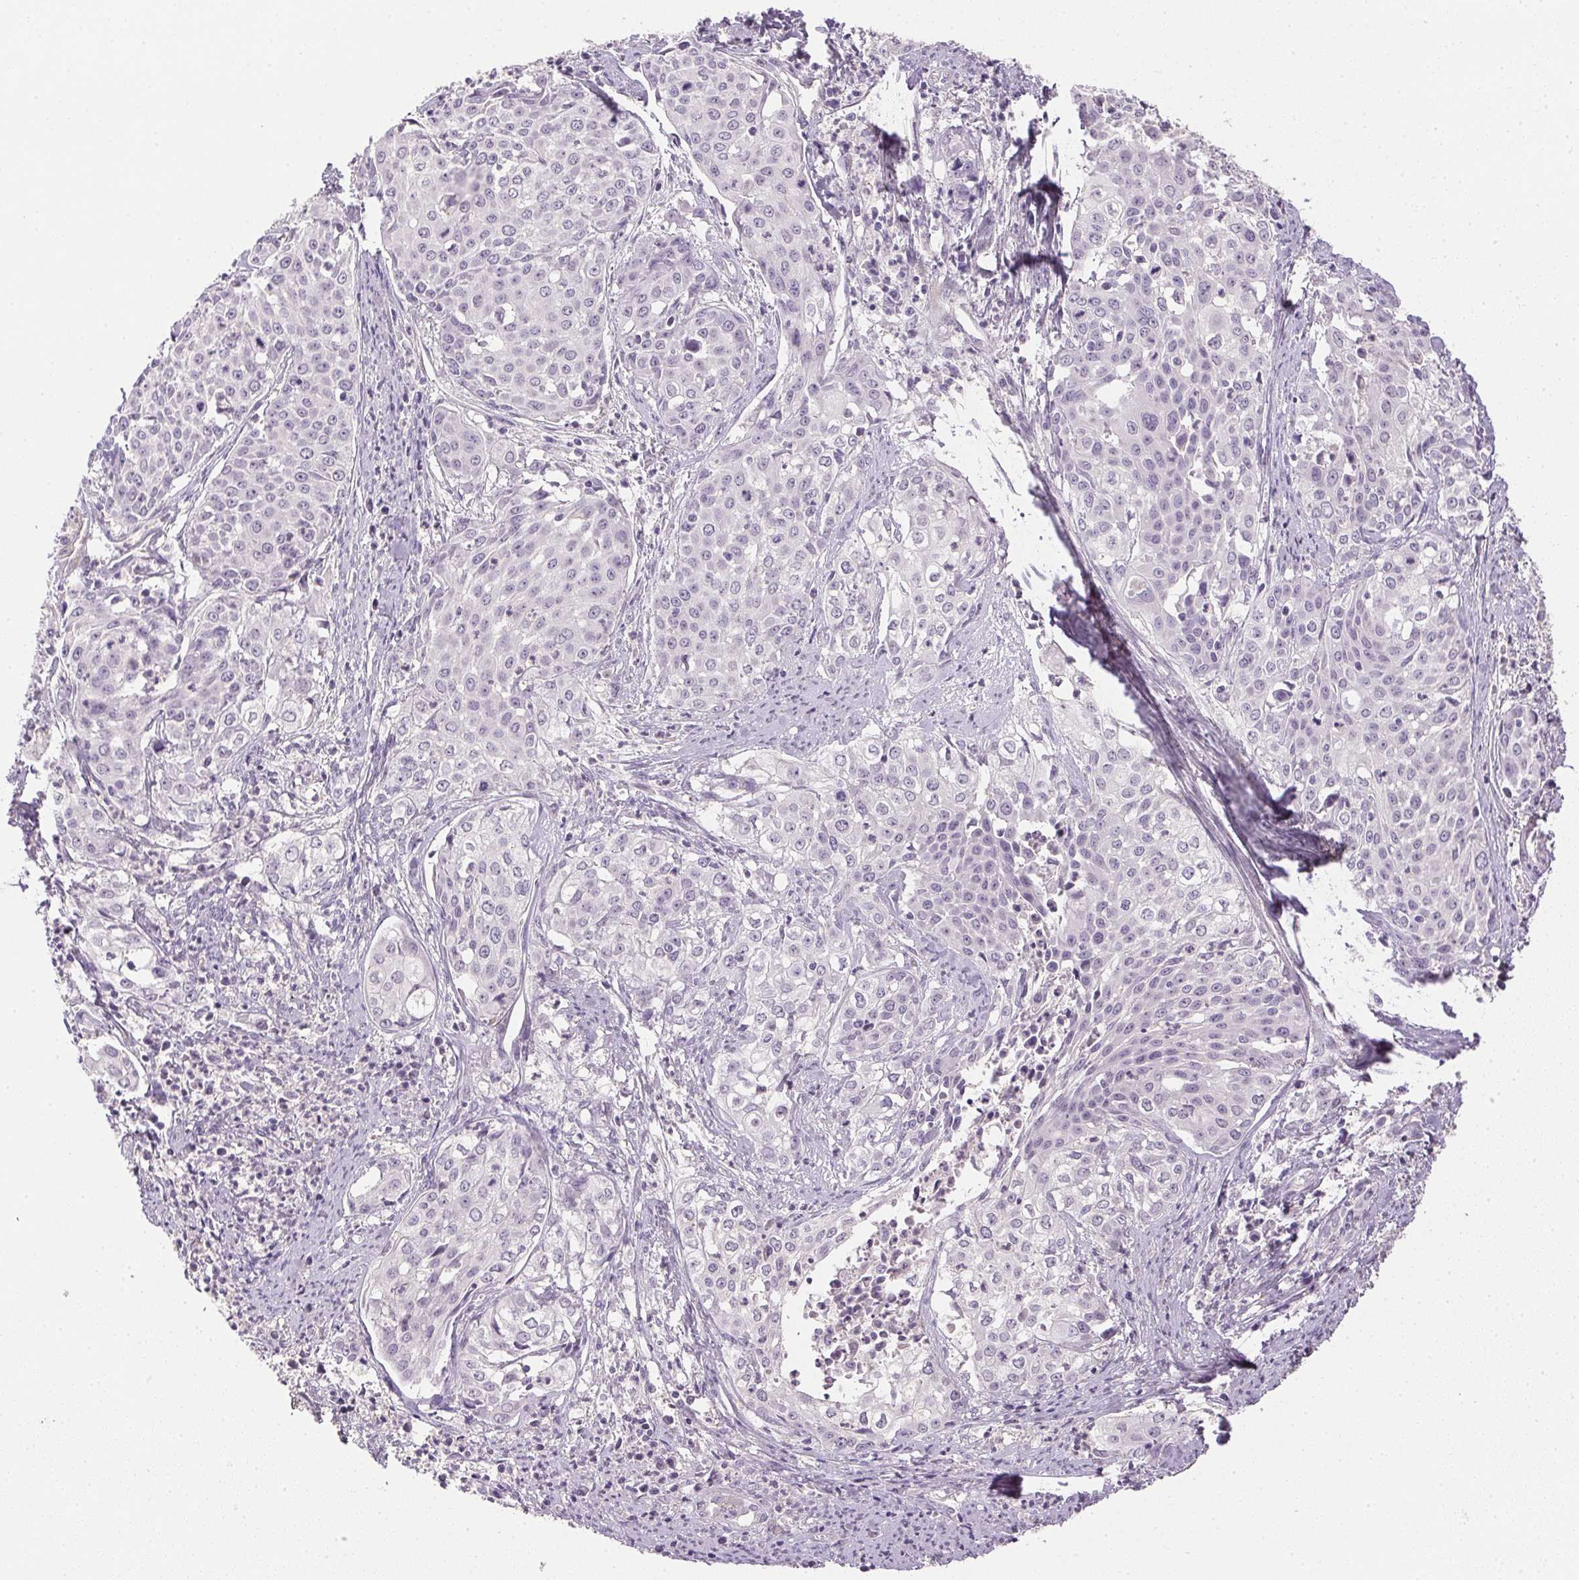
{"staining": {"intensity": "negative", "quantity": "none", "location": "none"}, "tissue": "cervical cancer", "cell_type": "Tumor cells", "image_type": "cancer", "snomed": [{"axis": "morphology", "description": "Squamous cell carcinoma, NOS"}, {"axis": "topography", "description": "Cervix"}], "caption": "Tumor cells show no significant protein staining in cervical squamous cell carcinoma.", "gene": "PRL", "patient": {"sex": "female", "age": 39}}